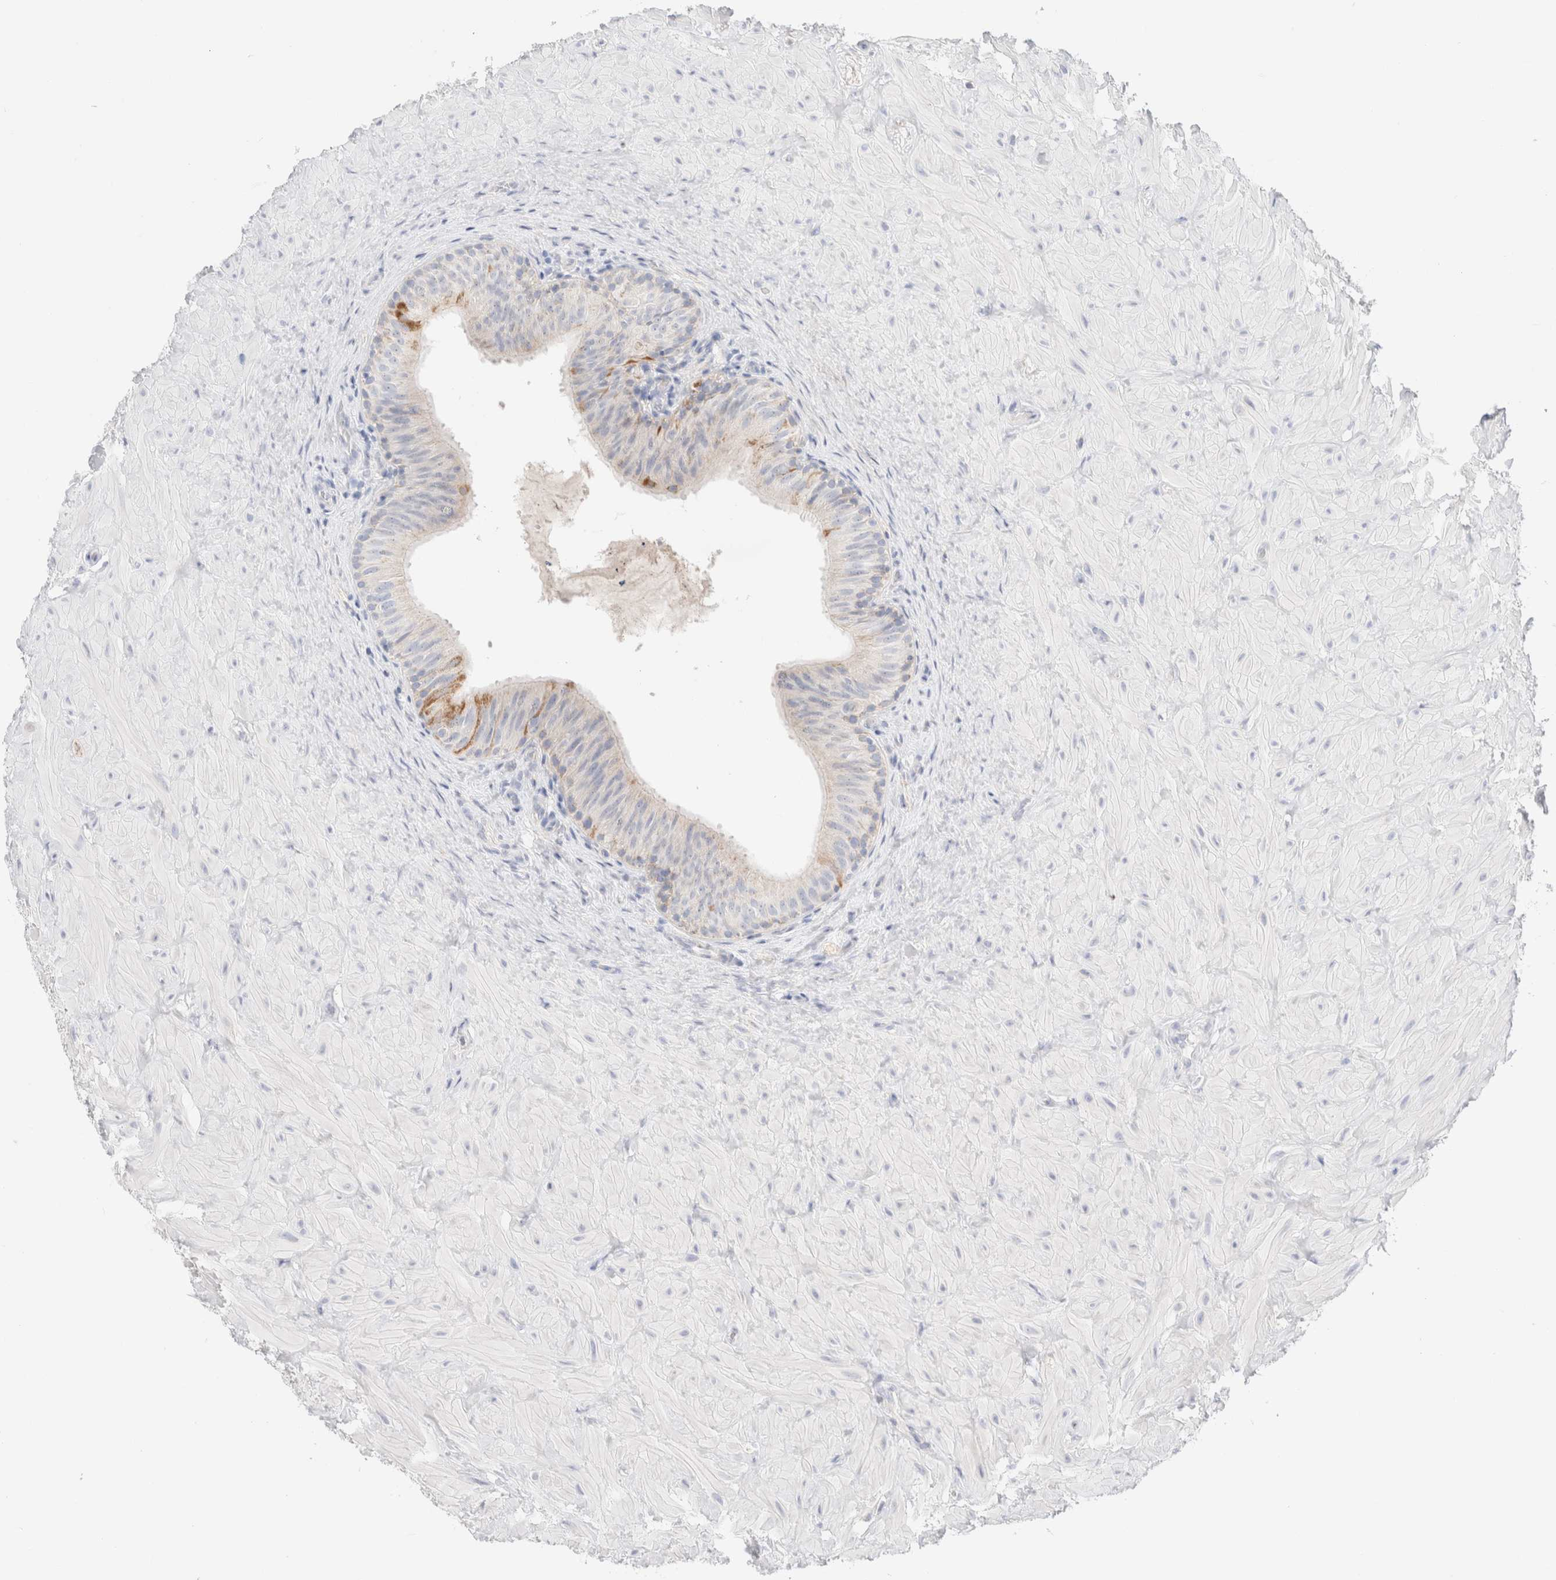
{"staining": {"intensity": "moderate", "quantity": "<25%", "location": "cytoplasmic/membranous"}, "tissue": "epididymis", "cell_type": "Glandular cells", "image_type": "normal", "snomed": [{"axis": "morphology", "description": "Normal tissue, NOS"}, {"axis": "topography", "description": "Soft tissue"}, {"axis": "topography", "description": "Epididymis"}], "caption": "Human epididymis stained for a protein (brown) displays moderate cytoplasmic/membranous positive expression in approximately <25% of glandular cells.", "gene": "ATP6V1C1", "patient": {"sex": "male", "age": 26}}